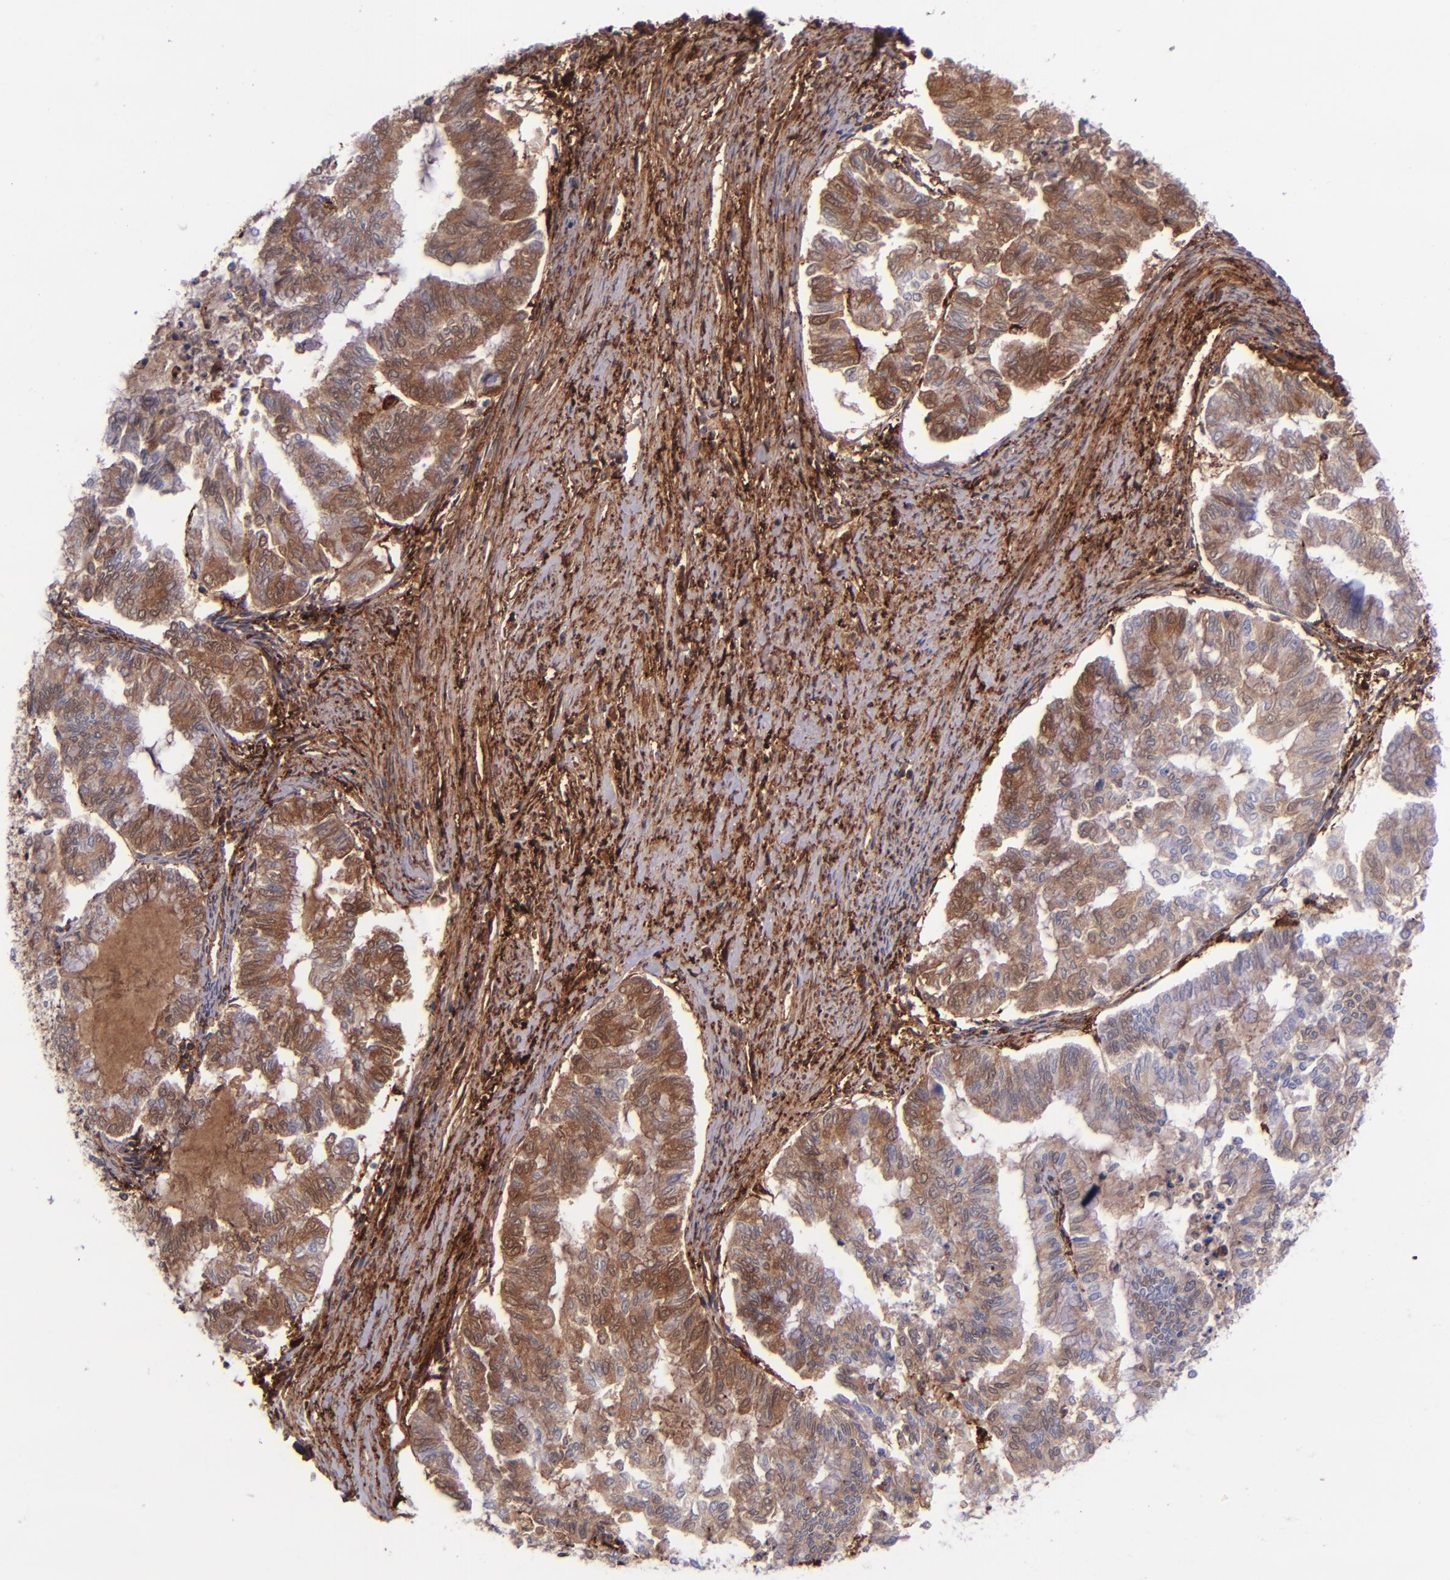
{"staining": {"intensity": "moderate", "quantity": "25%-75%", "location": "cytoplasmic/membranous"}, "tissue": "endometrial cancer", "cell_type": "Tumor cells", "image_type": "cancer", "snomed": [{"axis": "morphology", "description": "Adenocarcinoma, NOS"}, {"axis": "topography", "description": "Endometrium"}], "caption": "The photomicrograph shows a brown stain indicating the presence of a protein in the cytoplasmic/membranous of tumor cells in endometrial cancer (adenocarcinoma). The protein is stained brown, and the nuclei are stained in blue (DAB IHC with brightfield microscopy, high magnification).", "gene": "LGALS1", "patient": {"sex": "female", "age": 79}}